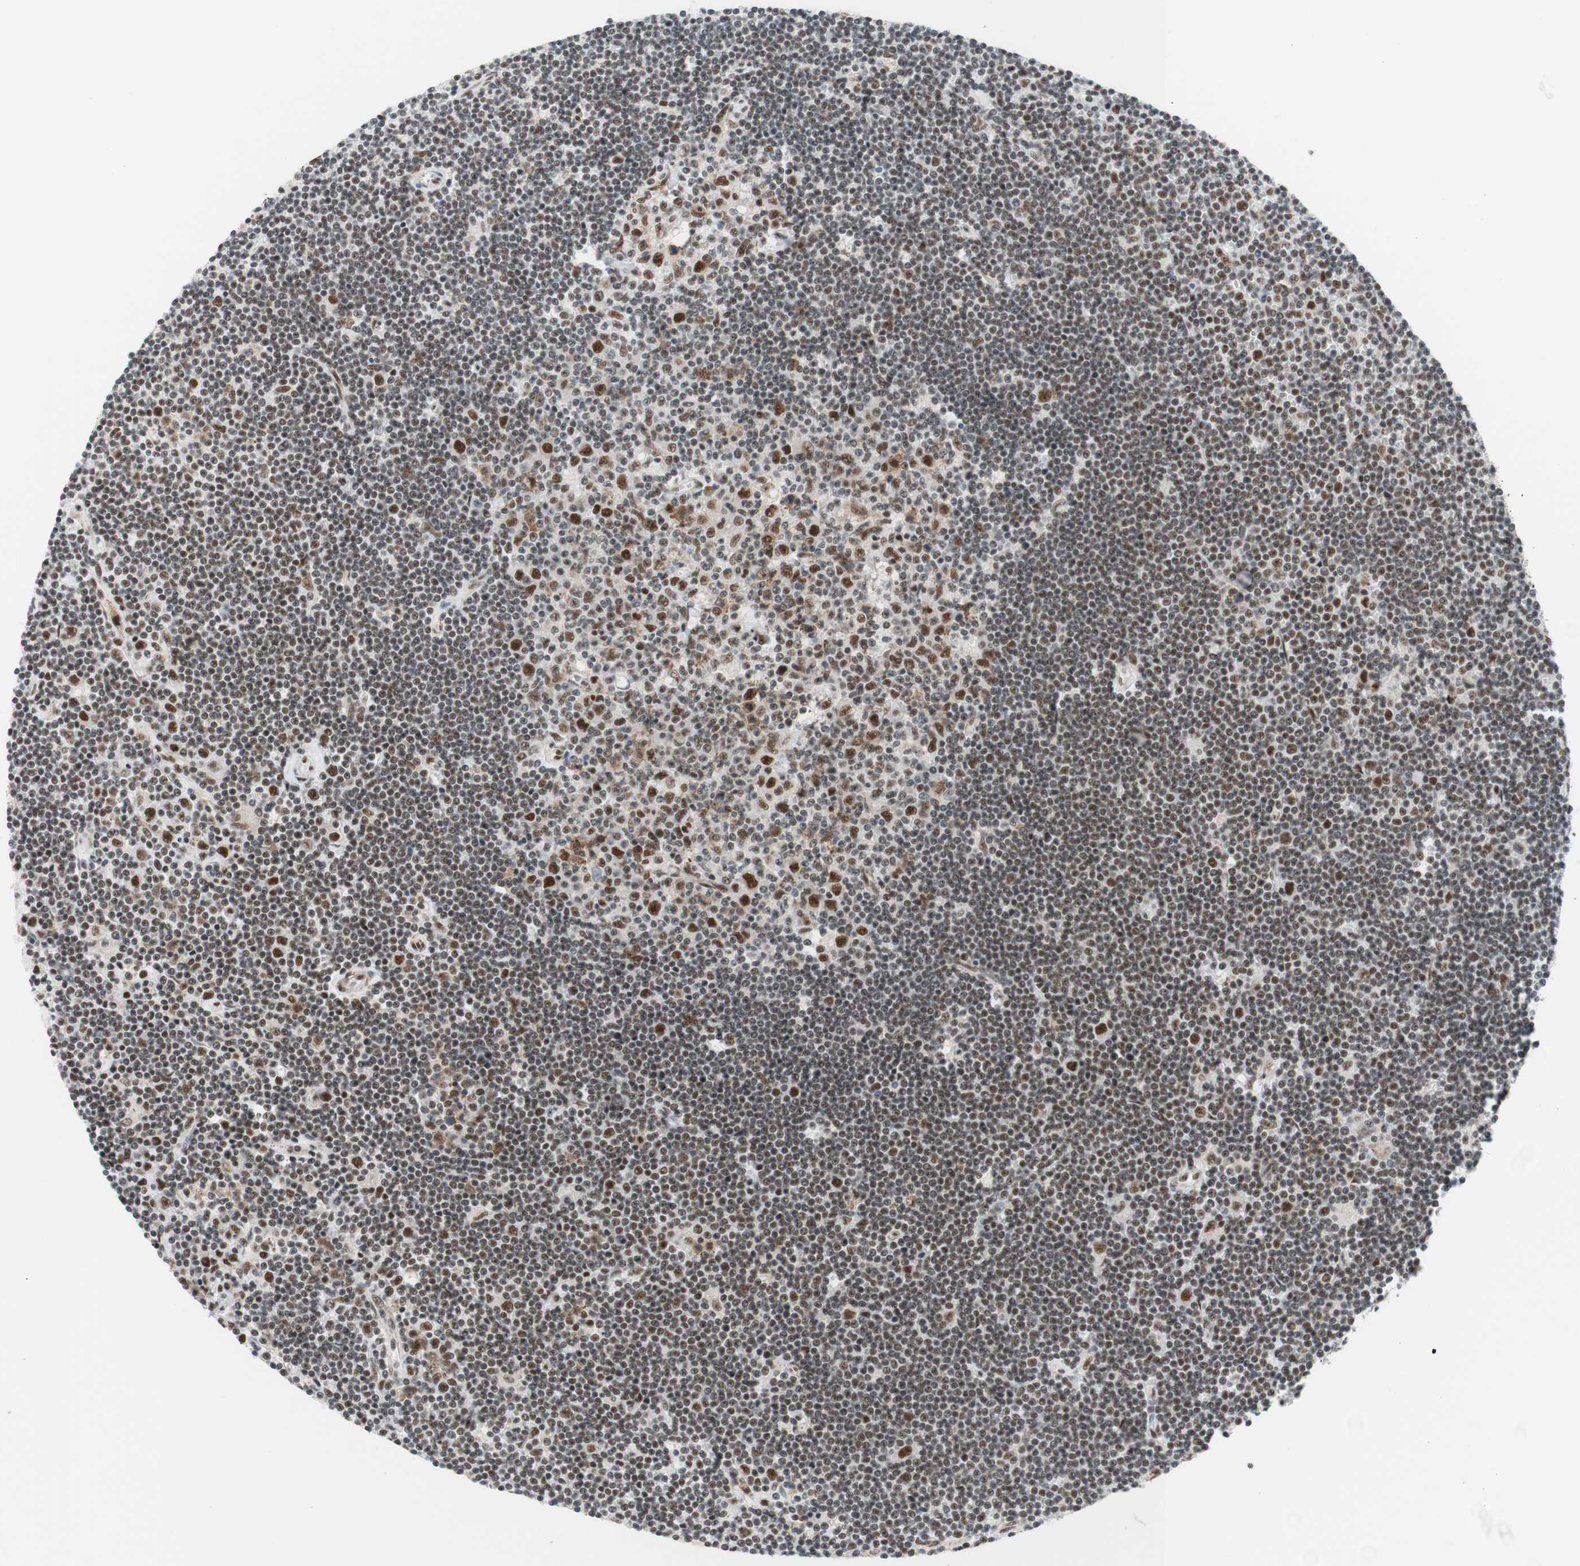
{"staining": {"intensity": "strong", "quantity": "<25%", "location": "nuclear"}, "tissue": "lymphoma", "cell_type": "Tumor cells", "image_type": "cancer", "snomed": [{"axis": "morphology", "description": "Malignant lymphoma, non-Hodgkin's type, Low grade"}, {"axis": "topography", "description": "Spleen"}], "caption": "DAB (3,3'-diaminobenzidine) immunohistochemical staining of human malignant lymphoma, non-Hodgkin's type (low-grade) shows strong nuclear protein staining in about <25% of tumor cells.", "gene": "PRPF19", "patient": {"sex": "male", "age": 76}}